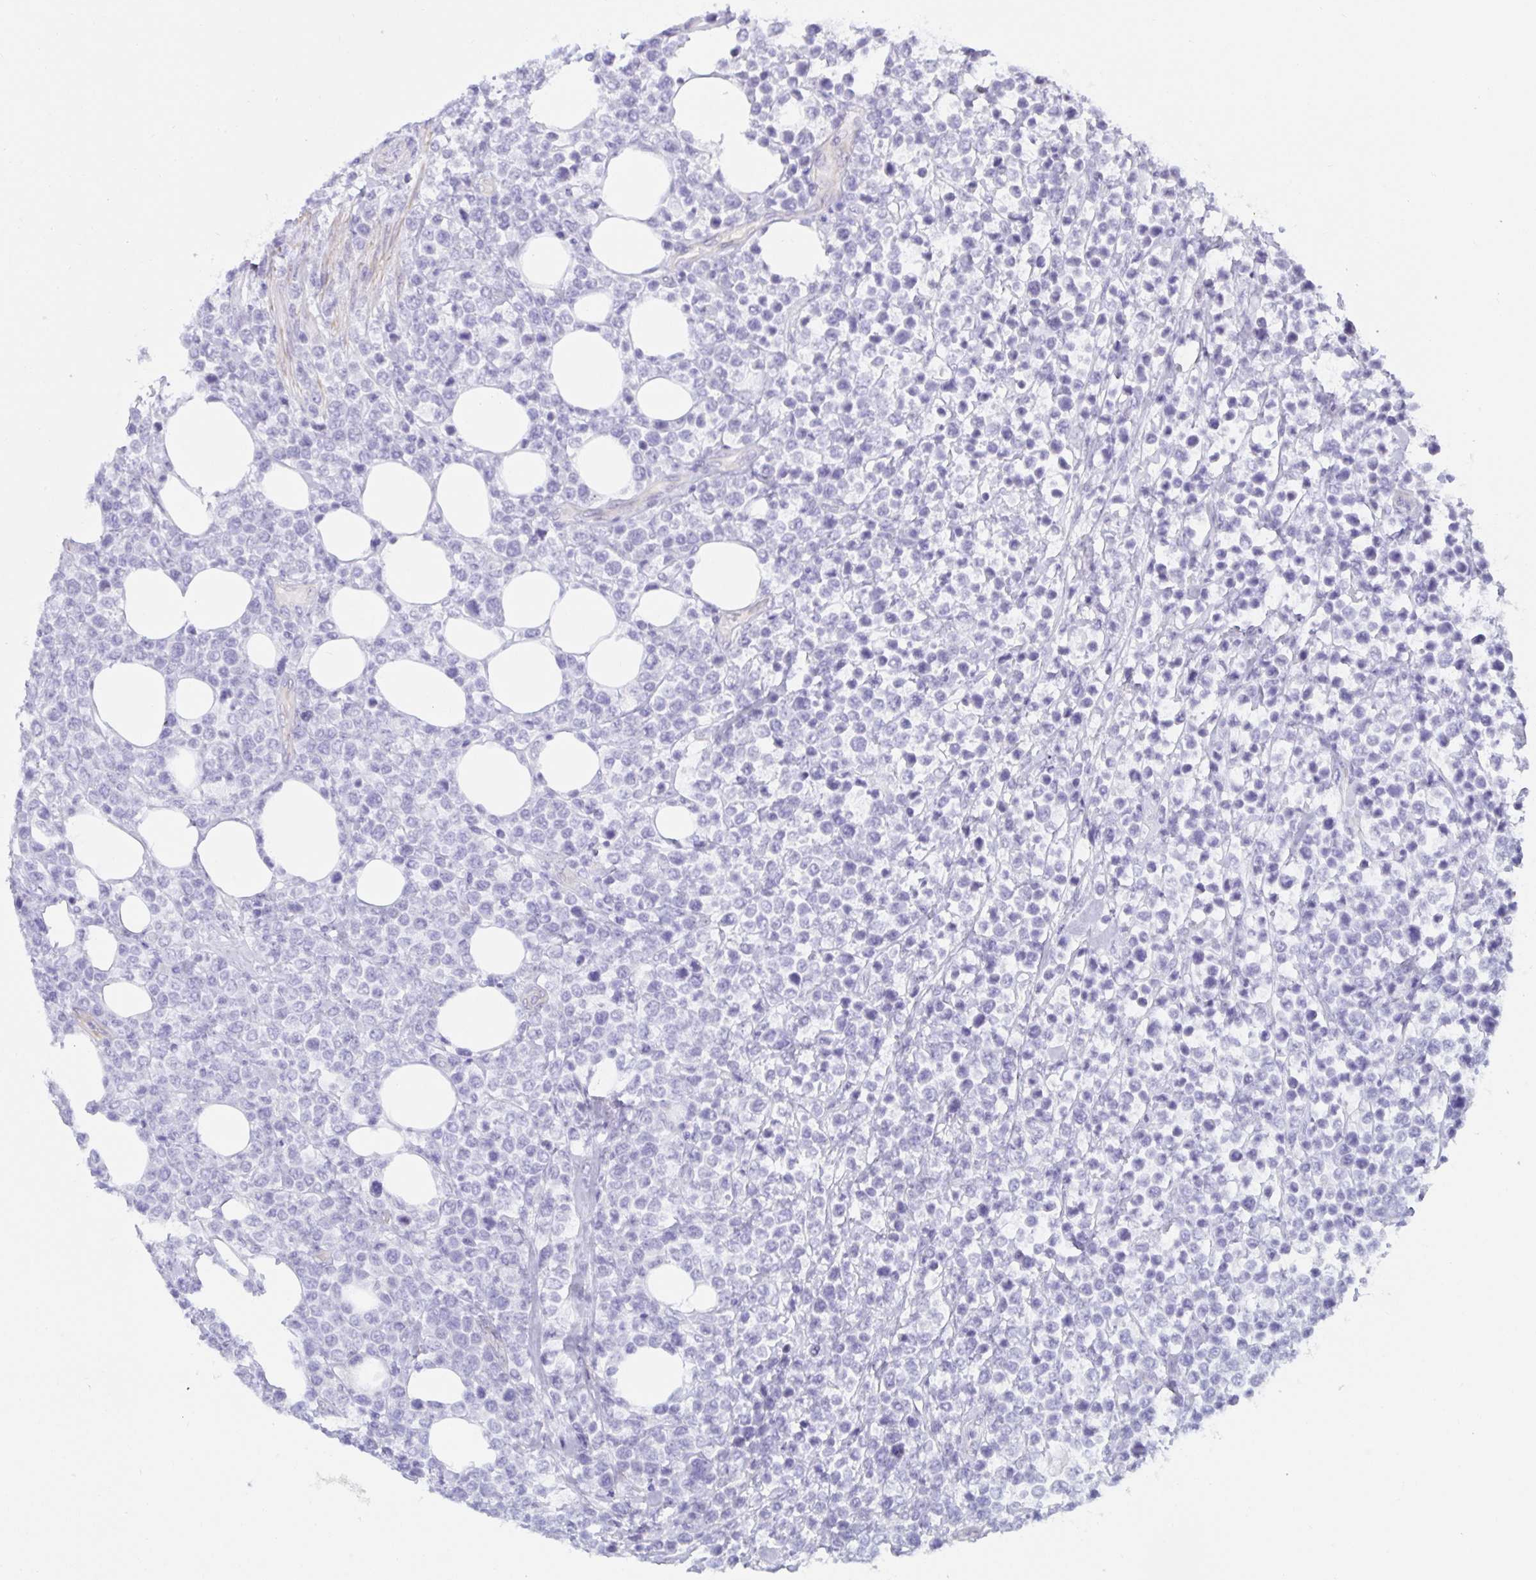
{"staining": {"intensity": "negative", "quantity": "none", "location": "none"}, "tissue": "lymphoma", "cell_type": "Tumor cells", "image_type": "cancer", "snomed": [{"axis": "morphology", "description": "Malignant lymphoma, non-Hodgkin's type, High grade"}, {"axis": "topography", "description": "Soft tissue"}], "caption": "This is an immunohistochemistry micrograph of human lymphoma. There is no staining in tumor cells.", "gene": "SPAG4", "patient": {"sex": "female", "age": 56}}